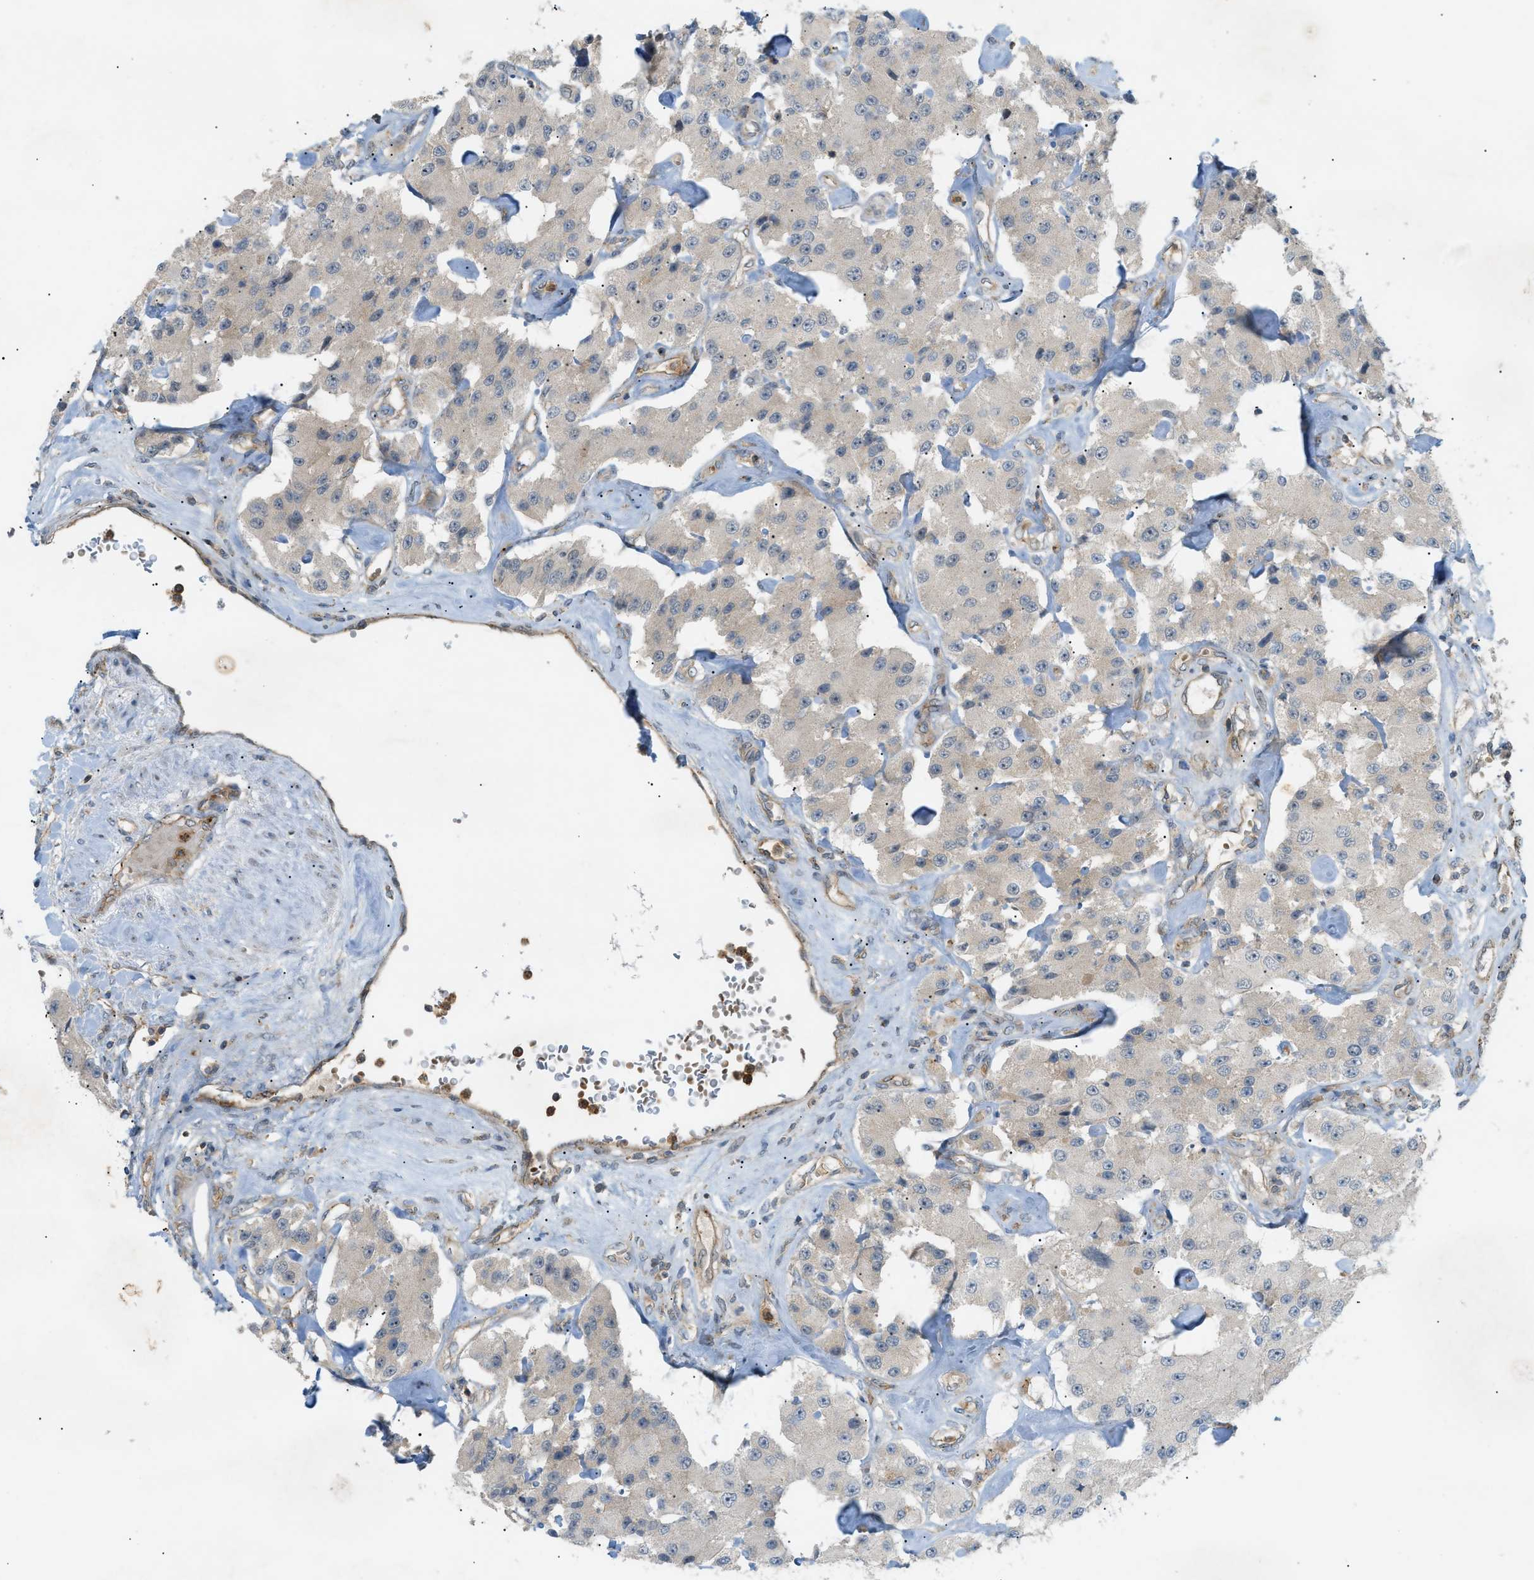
{"staining": {"intensity": "negative", "quantity": "none", "location": "none"}, "tissue": "carcinoid", "cell_type": "Tumor cells", "image_type": "cancer", "snomed": [{"axis": "morphology", "description": "Carcinoid, malignant, NOS"}, {"axis": "topography", "description": "Pancreas"}], "caption": "High magnification brightfield microscopy of carcinoid (malignant) stained with DAB (3,3'-diaminobenzidine) (brown) and counterstained with hematoxylin (blue): tumor cells show no significant staining. (DAB IHC visualized using brightfield microscopy, high magnification).", "gene": "GRK6", "patient": {"sex": "male", "age": 41}}